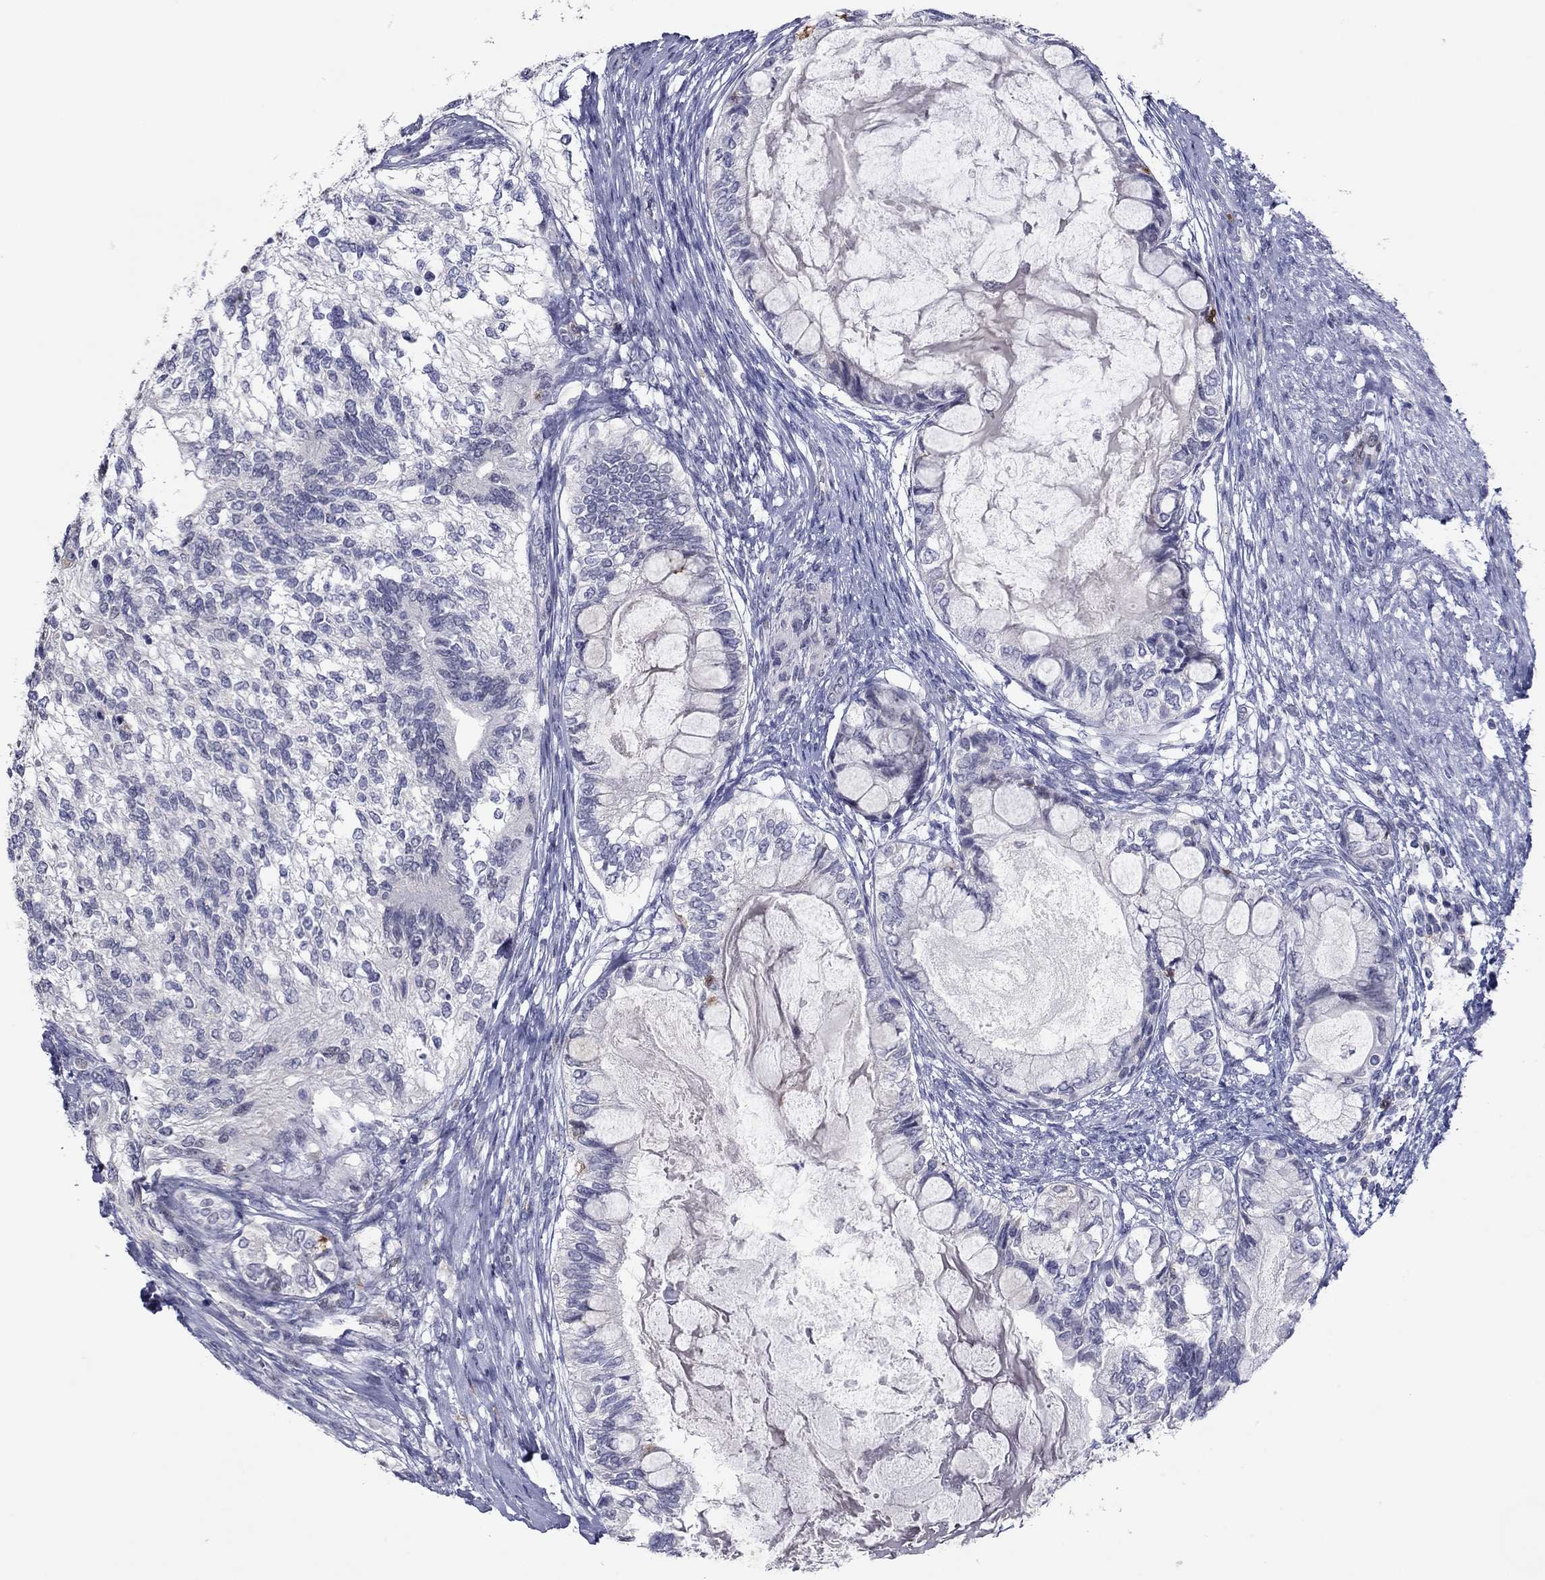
{"staining": {"intensity": "negative", "quantity": "none", "location": "none"}, "tissue": "testis cancer", "cell_type": "Tumor cells", "image_type": "cancer", "snomed": [{"axis": "morphology", "description": "Seminoma, NOS"}, {"axis": "morphology", "description": "Carcinoma, Embryonal, NOS"}, {"axis": "topography", "description": "Testis"}], "caption": "This is a micrograph of IHC staining of testis cancer (seminoma), which shows no expression in tumor cells. (Stains: DAB IHC with hematoxylin counter stain, Microscopy: brightfield microscopy at high magnification).", "gene": "ITGAE", "patient": {"sex": "male", "age": 41}}